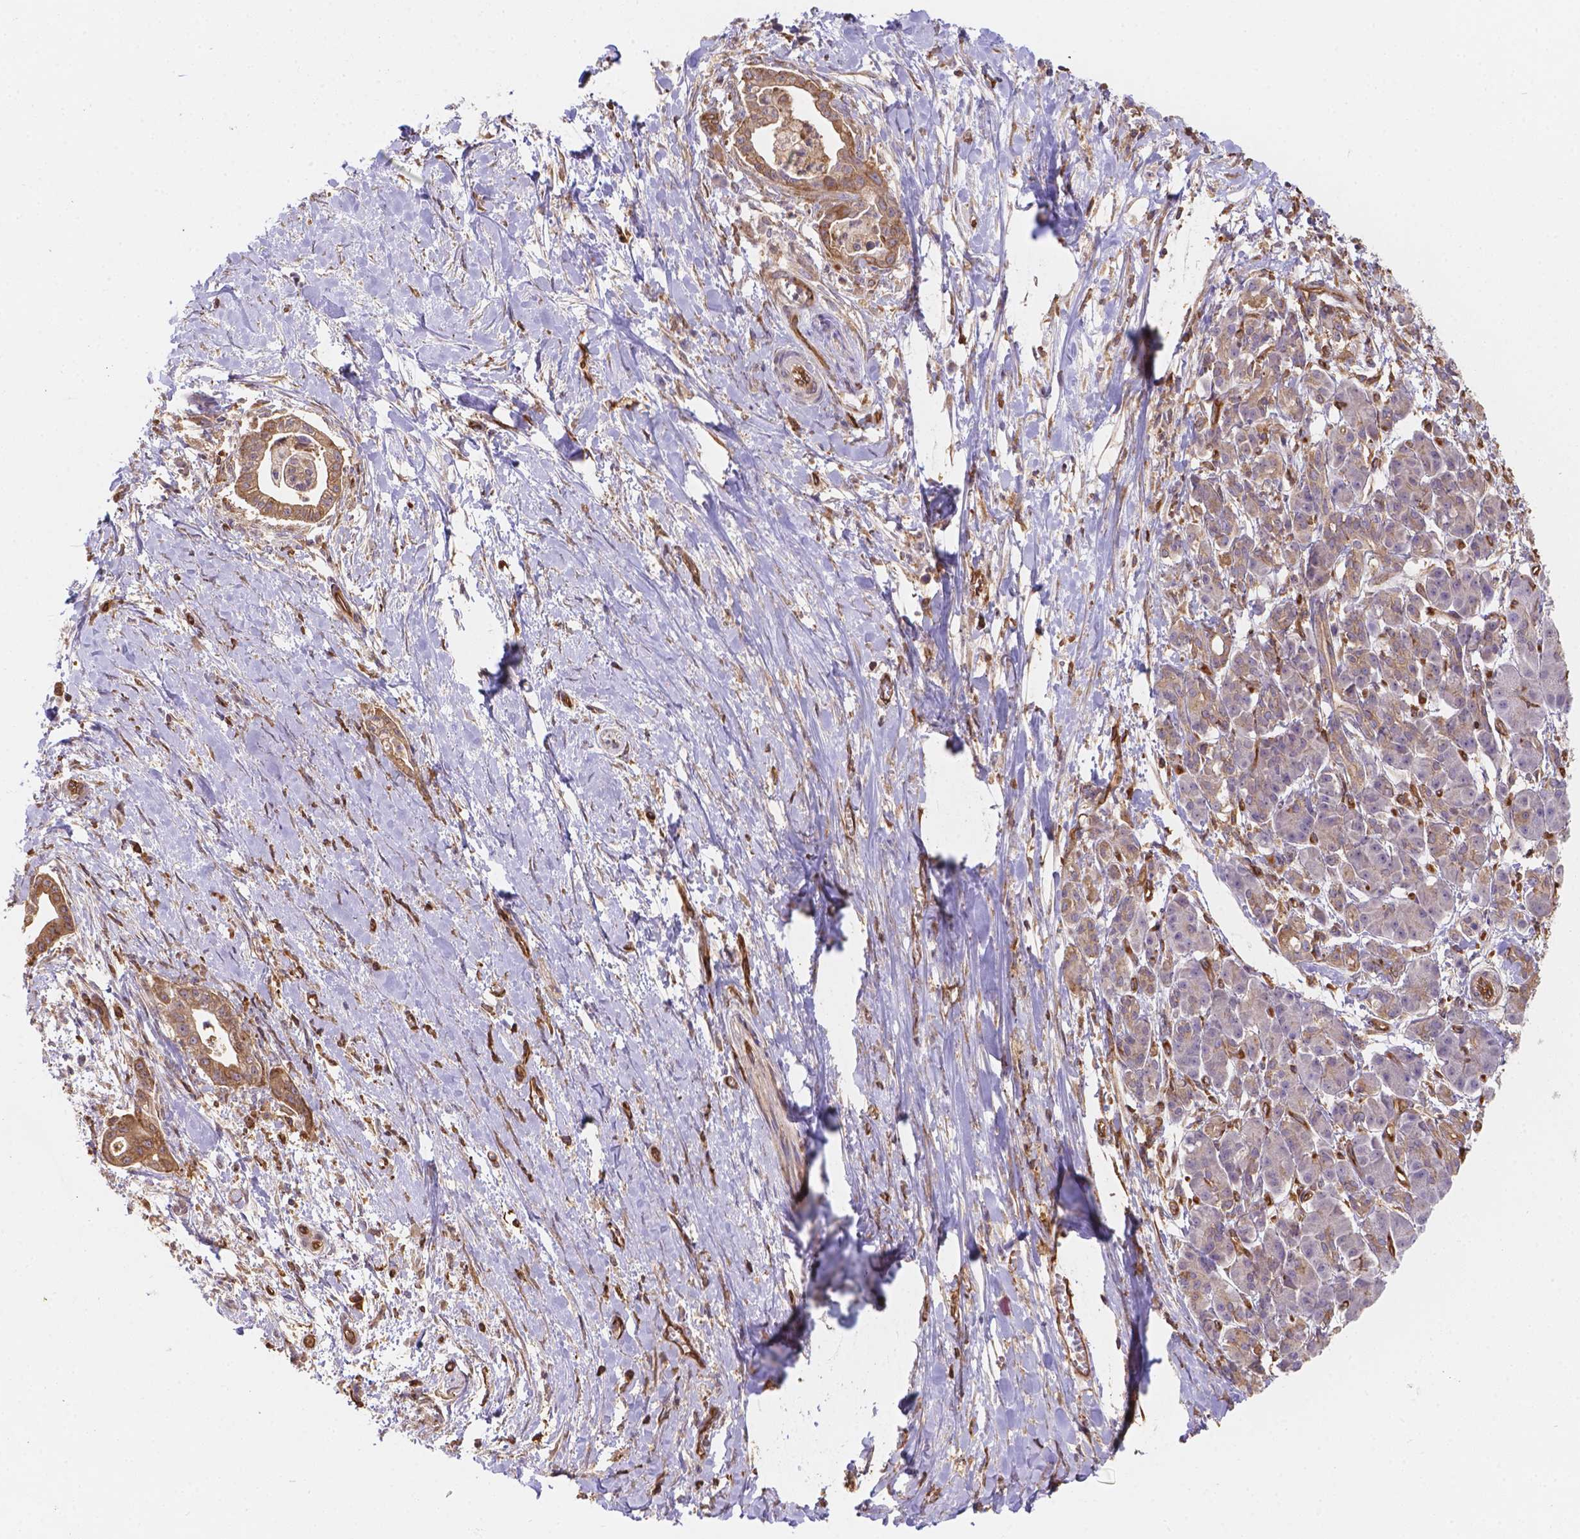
{"staining": {"intensity": "moderate", "quantity": ">75%", "location": "cytoplasmic/membranous"}, "tissue": "pancreatic cancer", "cell_type": "Tumor cells", "image_type": "cancer", "snomed": [{"axis": "morphology", "description": "Normal tissue, NOS"}, {"axis": "morphology", "description": "Adenocarcinoma, NOS"}, {"axis": "topography", "description": "Lymph node"}, {"axis": "topography", "description": "Pancreas"}], "caption": "Human pancreatic adenocarcinoma stained for a protein (brown) reveals moderate cytoplasmic/membranous positive positivity in approximately >75% of tumor cells.", "gene": "DMWD", "patient": {"sex": "female", "age": 58}}